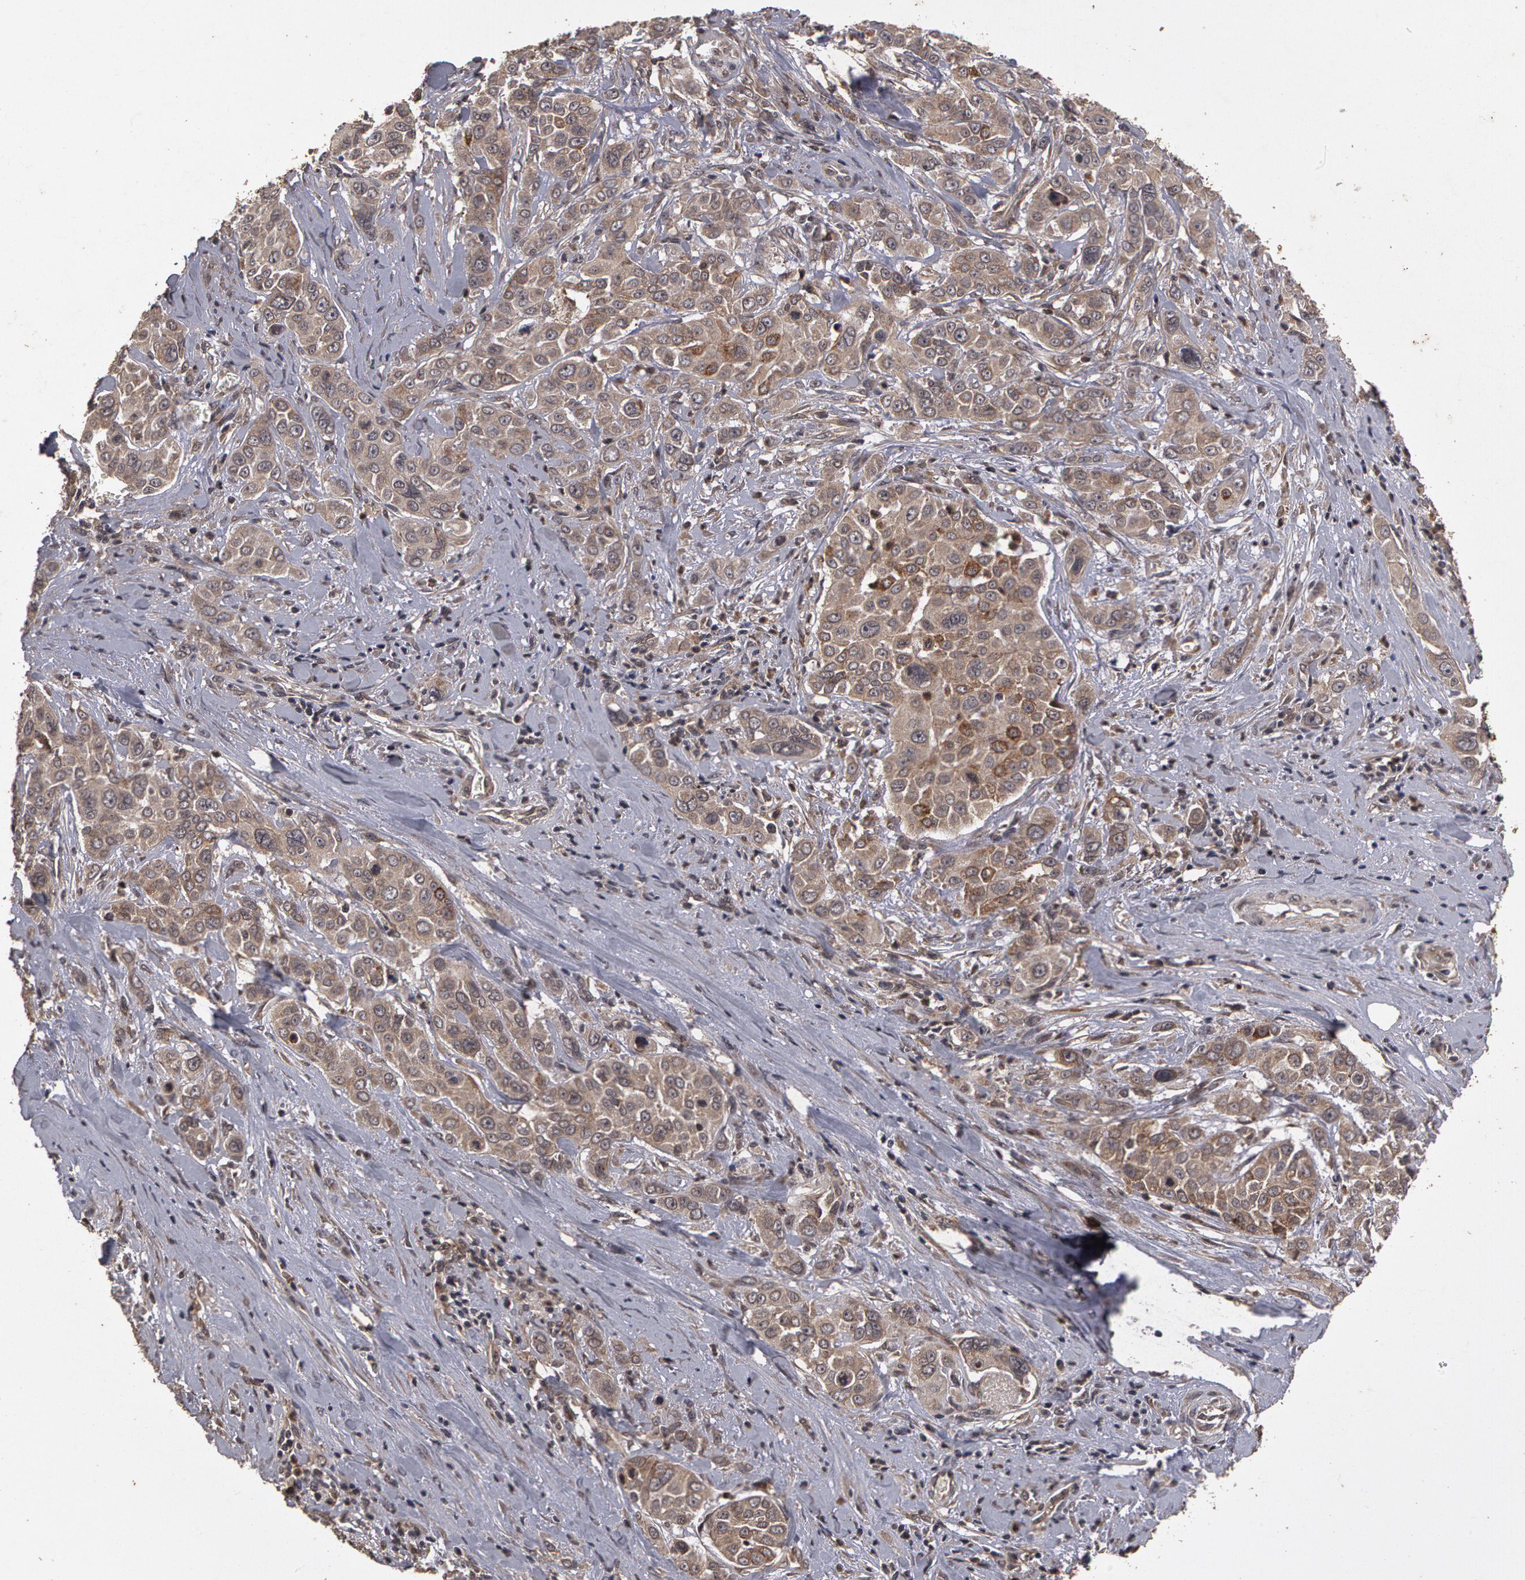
{"staining": {"intensity": "weak", "quantity": "25%-75%", "location": "cytoplasmic/membranous"}, "tissue": "pancreatic cancer", "cell_type": "Tumor cells", "image_type": "cancer", "snomed": [{"axis": "morphology", "description": "Adenocarcinoma, NOS"}, {"axis": "topography", "description": "Pancreas"}], "caption": "Pancreatic cancer stained for a protein exhibits weak cytoplasmic/membranous positivity in tumor cells.", "gene": "CALR", "patient": {"sex": "female", "age": 52}}